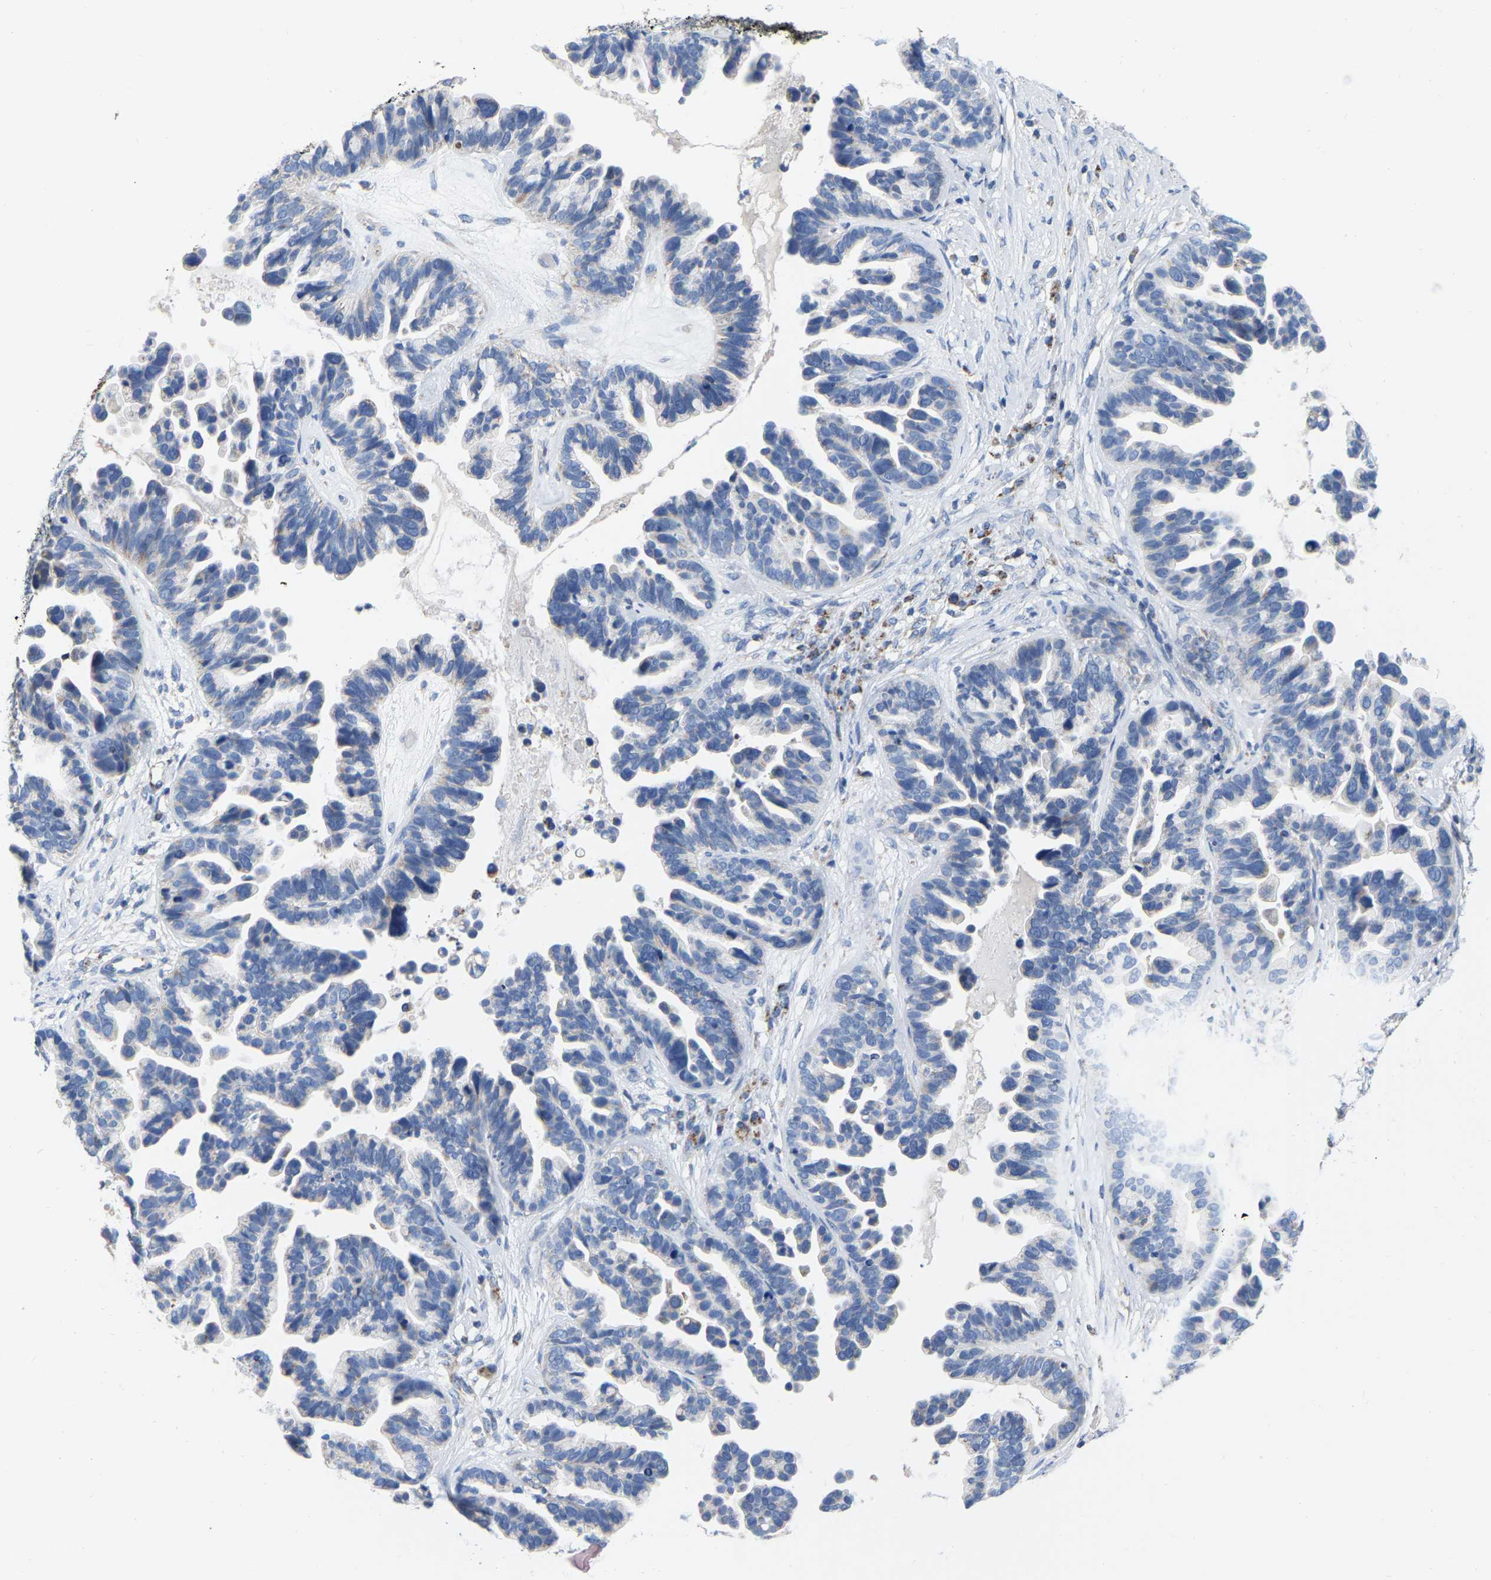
{"staining": {"intensity": "negative", "quantity": "none", "location": "none"}, "tissue": "ovarian cancer", "cell_type": "Tumor cells", "image_type": "cancer", "snomed": [{"axis": "morphology", "description": "Cystadenocarcinoma, serous, NOS"}, {"axis": "topography", "description": "Ovary"}], "caption": "Micrograph shows no protein expression in tumor cells of ovarian cancer tissue.", "gene": "CBLB", "patient": {"sex": "female", "age": 56}}